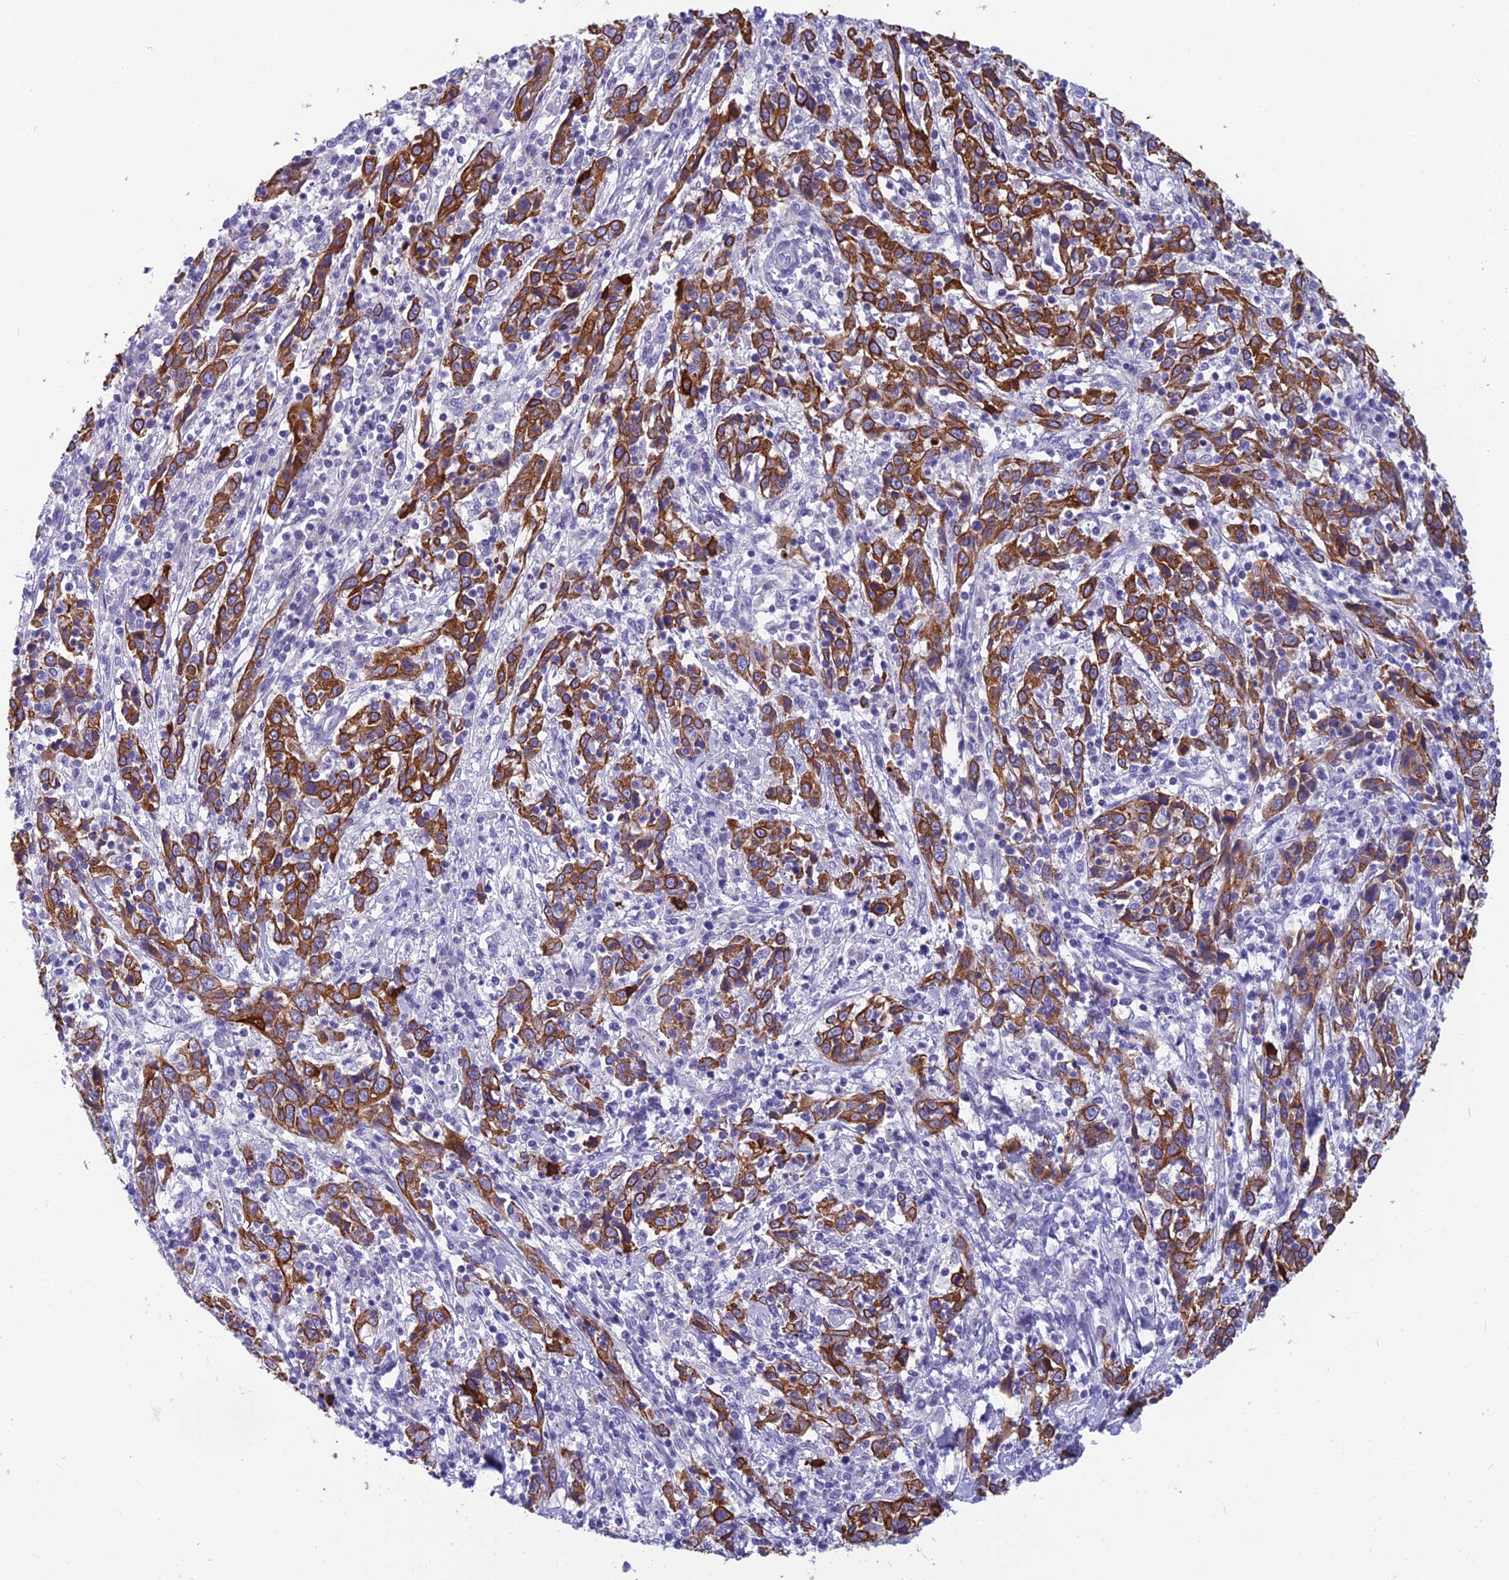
{"staining": {"intensity": "strong", "quantity": ">75%", "location": "cytoplasmic/membranous"}, "tissue": "cervical cancer", "cell_type": "Tumor cells", "image_type": "cancer", "snomed": [{"axis": "morphology", "description": "Squamous cell carcinoma, NOS"}, {"axis": "topography", "description": "Cervix"}], "caption": "Squamous cell carcinoma (cervical) tissue demonstrates strong cytoplasmic/membranous staining in about >75% of tumor cells", "gene": "RBM41", "patient": {"sex": "female", "age": 46}}